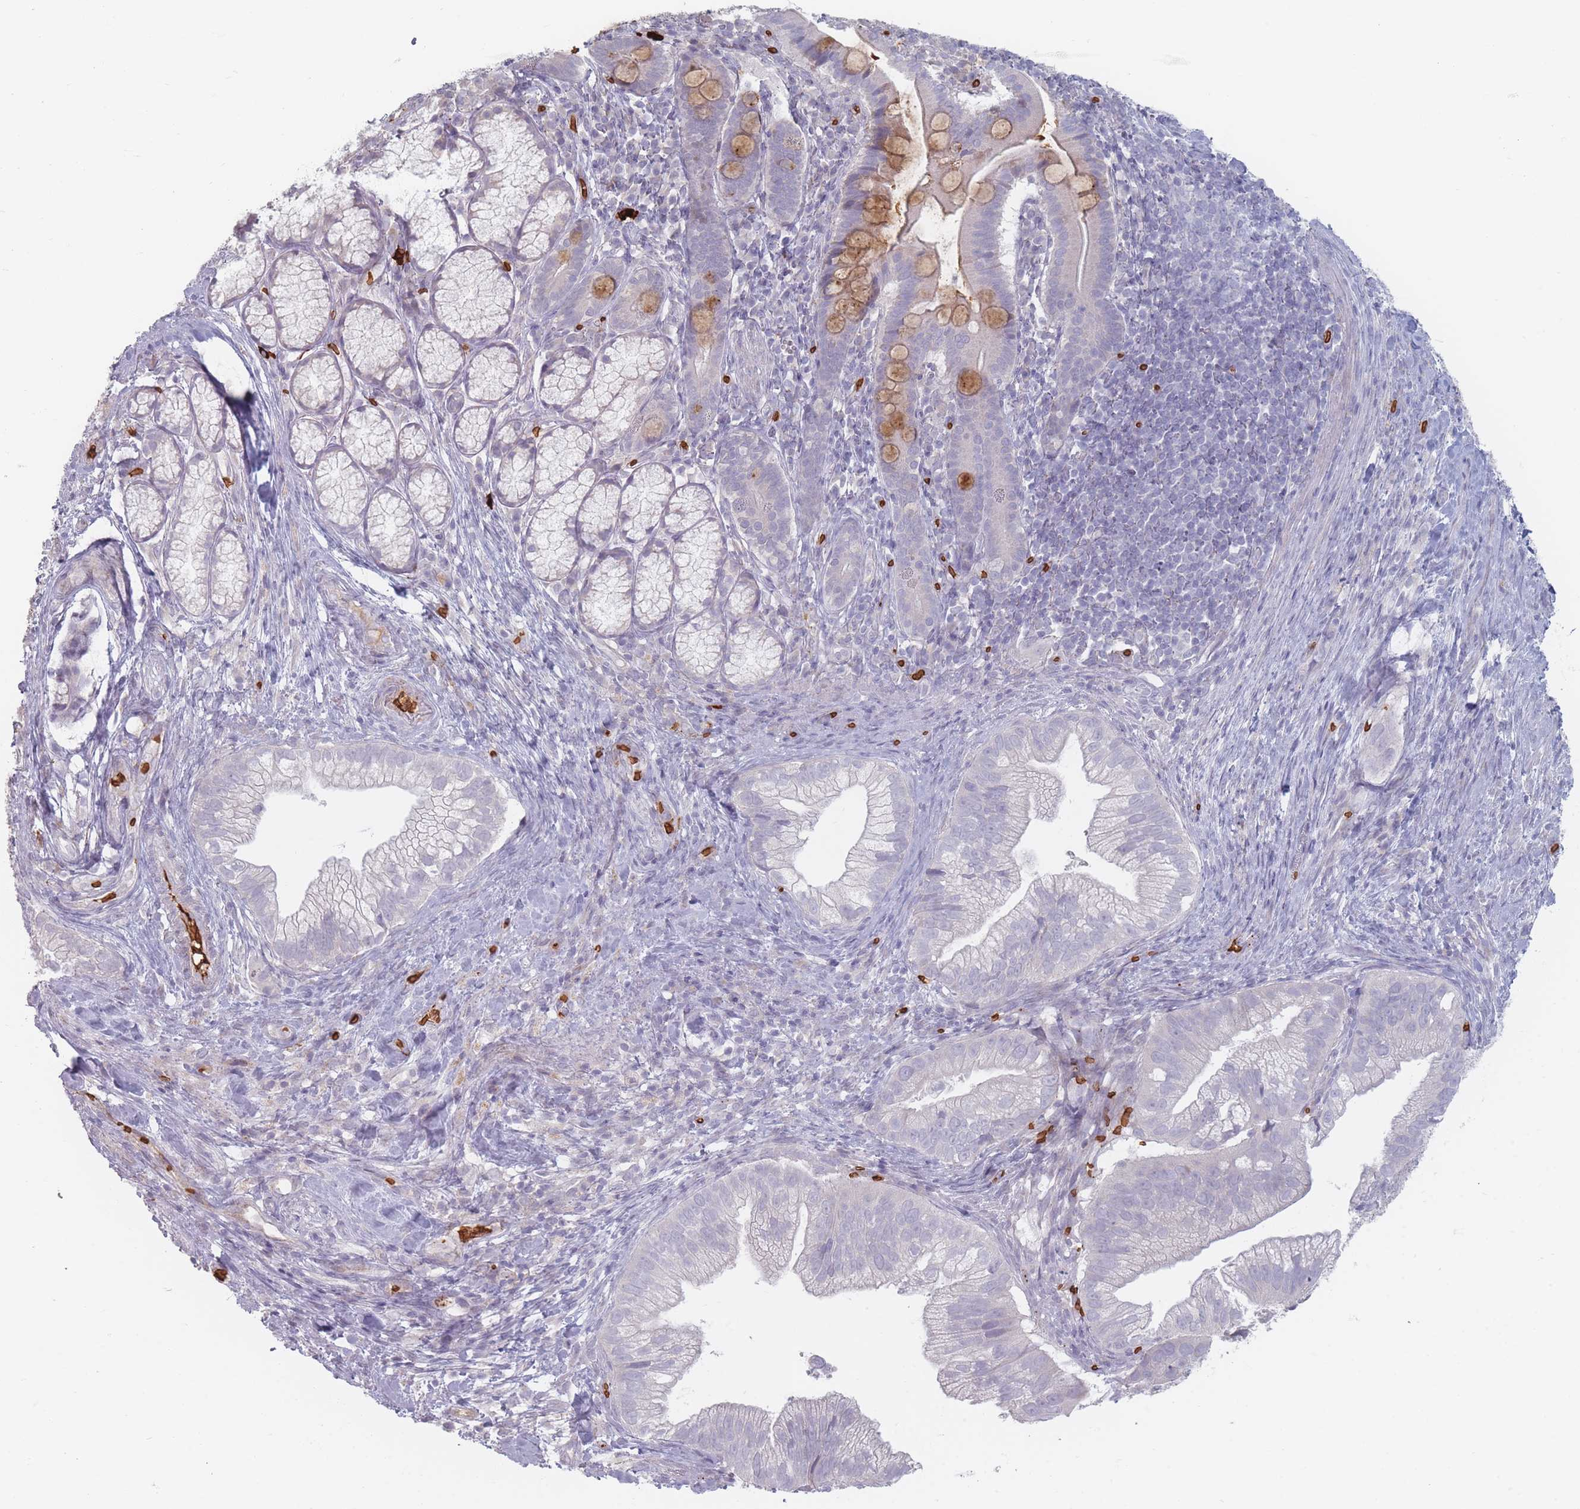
{"staining": {"intensity": "negative", "quantity": "none", "location": "none"}, "tissue": "pancreatic cancer", "cell_type": "Tumor cells", "image_type": "cancer", "snomed": [{"axis": "morphology", "description": "Adenocarcinoma, NOS"}, {"axis": "topography", "description": "Pancreas"}], "caption": "Immunohistochemistry image of adenocarcinoma (pancreatic) stained for a protein (brown), which exhibits no staining in tumor cells.", "gene": "SLC2A6", "patient": {"sex": "male", "age": 70}}